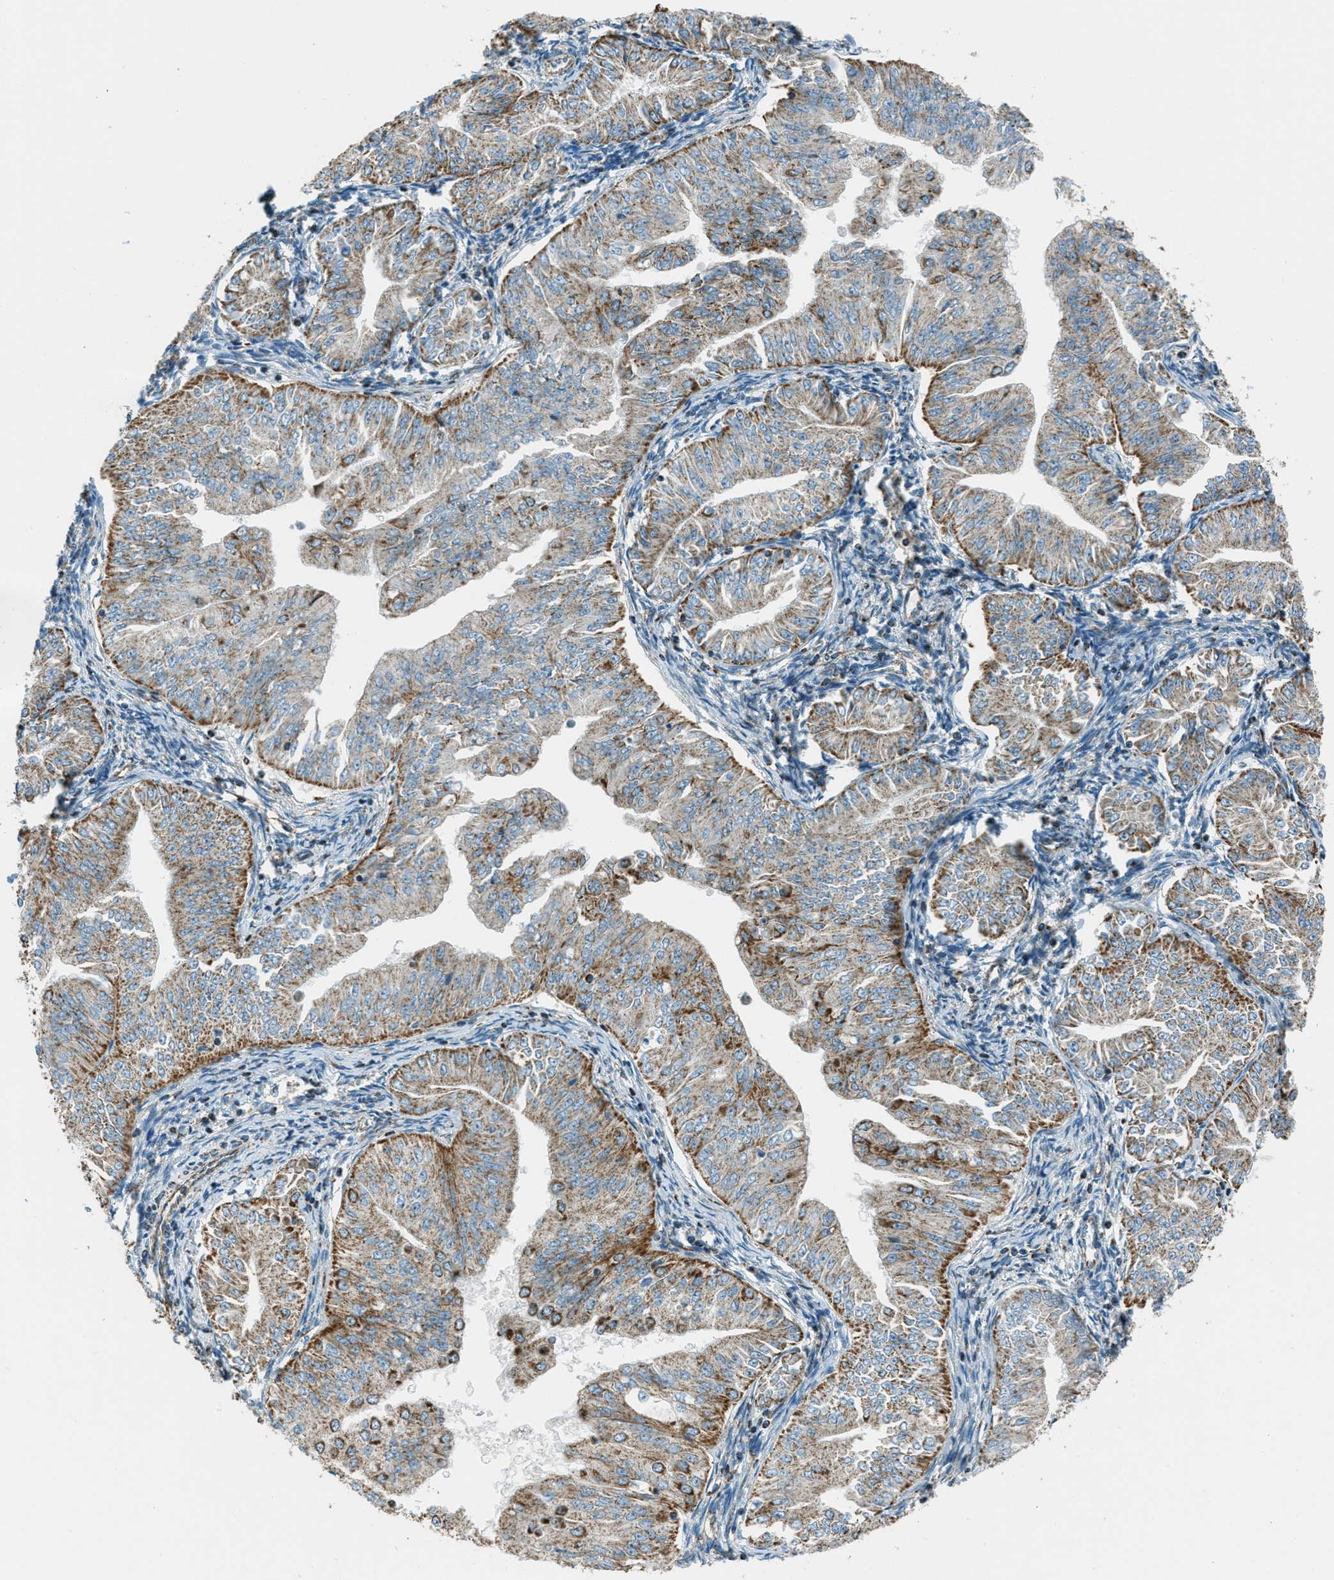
{"staining": {"intensity": "moderate", "quantity": "25%-75%", "location": "cytoplasmic/membranous"}, "tissue": "endometrial cancer", "cell_type": "Tumor cells", "image_type": "cancer", "snomed": [{"axis": "morphology", "description": "Normal tissue, NOS"}, {"axis": "morphology", "description": "Adenocarcinoma, NOS"}, {"axis": "topography", "description": "Endometrium"}], "caption": "Protein staining of endometrial cancer tissue demonstrates moderate cytoplasmic/membranous expression in approximately 25%-75% of tumor cells. (Brightfield microscopy of DAB IHC at high magnification).", "gene": "CHST15", "patient": {"sex": "female", "age": 53}}